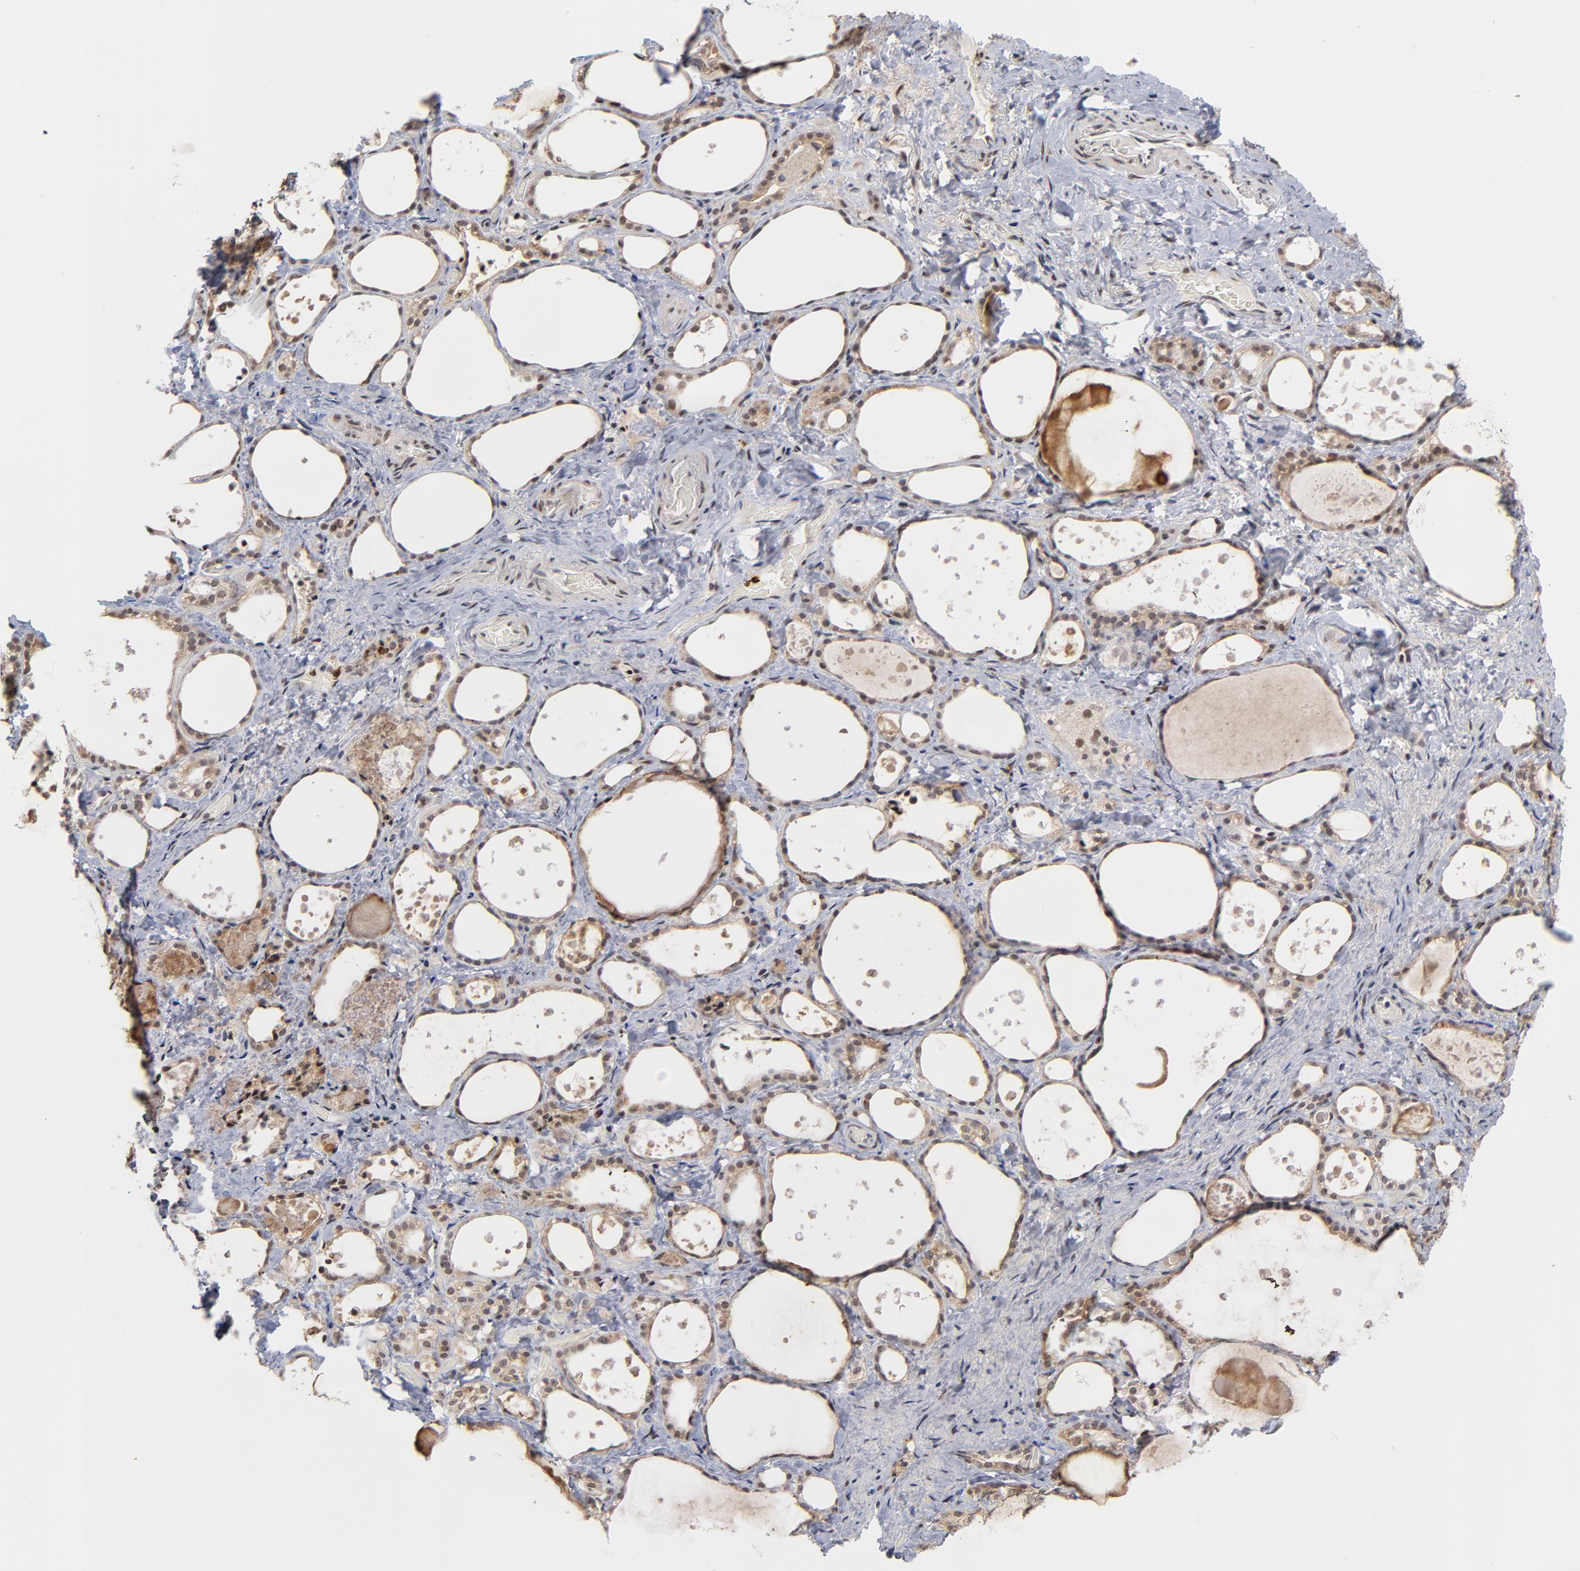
{"staining": {"intensity": "weak", "quantity": ">75%", "location": "cytoplasmic/membranous,nuclear"}, "tissue": "thyroid gland", "cell_type": "Glandular cells", "image_type": "normal", "snomed": [{"axis": "morphology", "description": "Normal tissue, NOS"}, {"axis": "topography", "description": "Thyroid gland"}], "caption": "Human thyroid gland stained with a brown dye reveals weak cytoplasmic/membranous,nuclear positive staining in about >75% of glandular cells.", "gene": "ZNF419", "patient": {"sex": "female", "age": 75}}